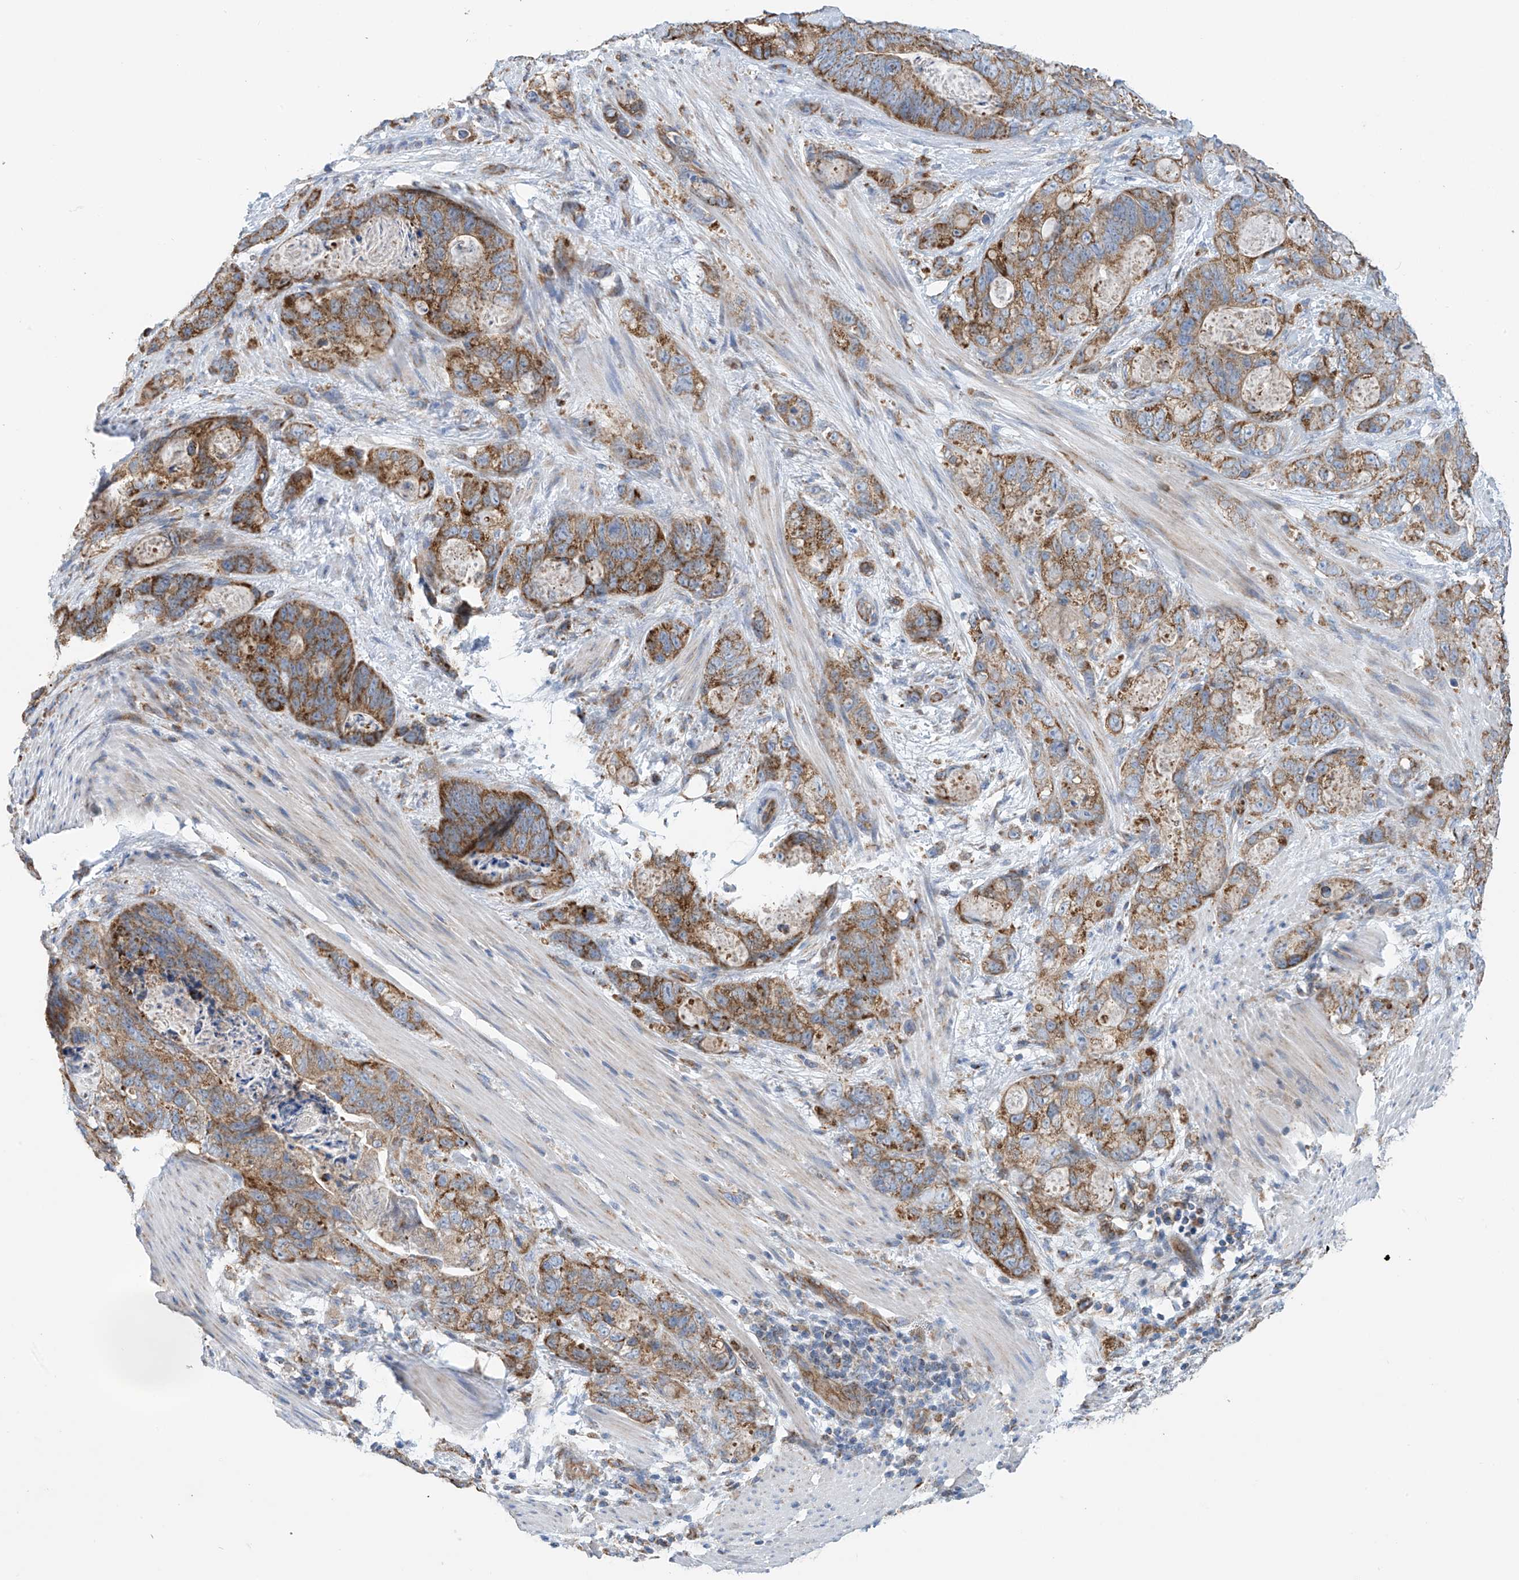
{"staining": {"intensity": "moderate", "quantity": ">75%", "location": "cytoplasmic/membranous"}, "tissue": "stomach cancer", "cell_type": "Tumor cells", "image_type": "cancer", "snomed": [{"axis": "morphology", "description": "Normal tissue, NOS"}, {"axis": "morphology", "description": "Adenocarcinoma, NOS"}, {"axis": "topography", "description": "Stomach"}], "caption": "Immunohistochemistry (IHC) photomicrograph of human stomach adenocarcinoma stained for a protein (brown), which demonstrates medium levels of moderate cytoplasmic/membranous expression in approximately >75% of tumor cells.", "gene": "EIF5B", "patient": {"sex": "female", "age": 89}}